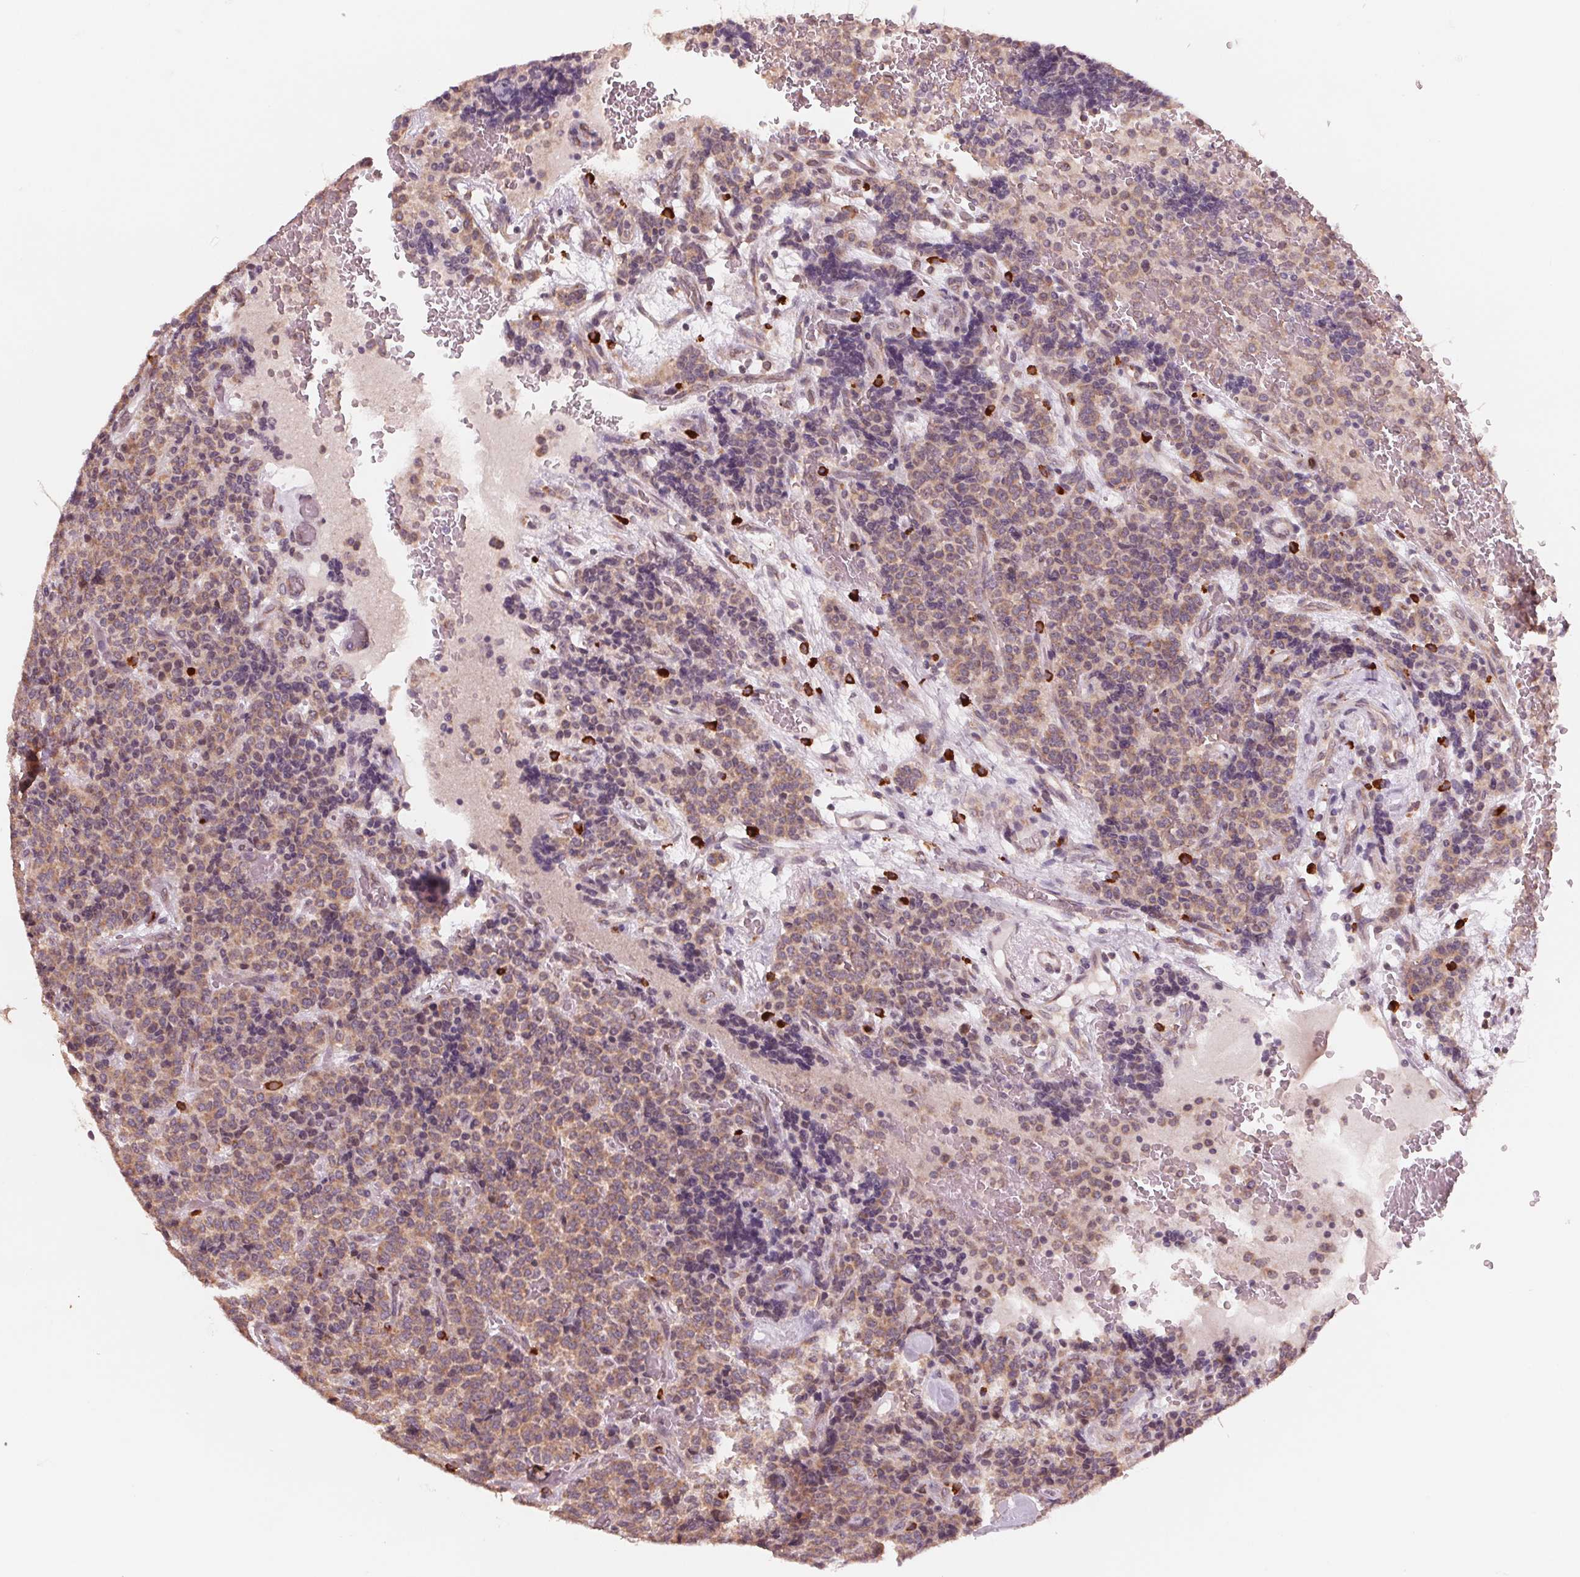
{"staining": {"intensity": "weak", "quantity": ">75%", "location": "cytoplasmic/membranous"}, "tissue": "carcinoid", "cell_type": "Tumor cells", "image_type": "cancer", "snomed": [{"axis": "morphology", "description": "Carcinoid, malignant, NOS"}, {"axis": "topography", "description": "Pancreas"}], "caption": "Approximately >75% of tumor cells in carcinoid demonstrate weak cytoplasmic/membranous protein expression as visualized by brown immunohistochemical staining.", "gene": "GIGYF2", "patient": {"sex": "male", "age": 36}}